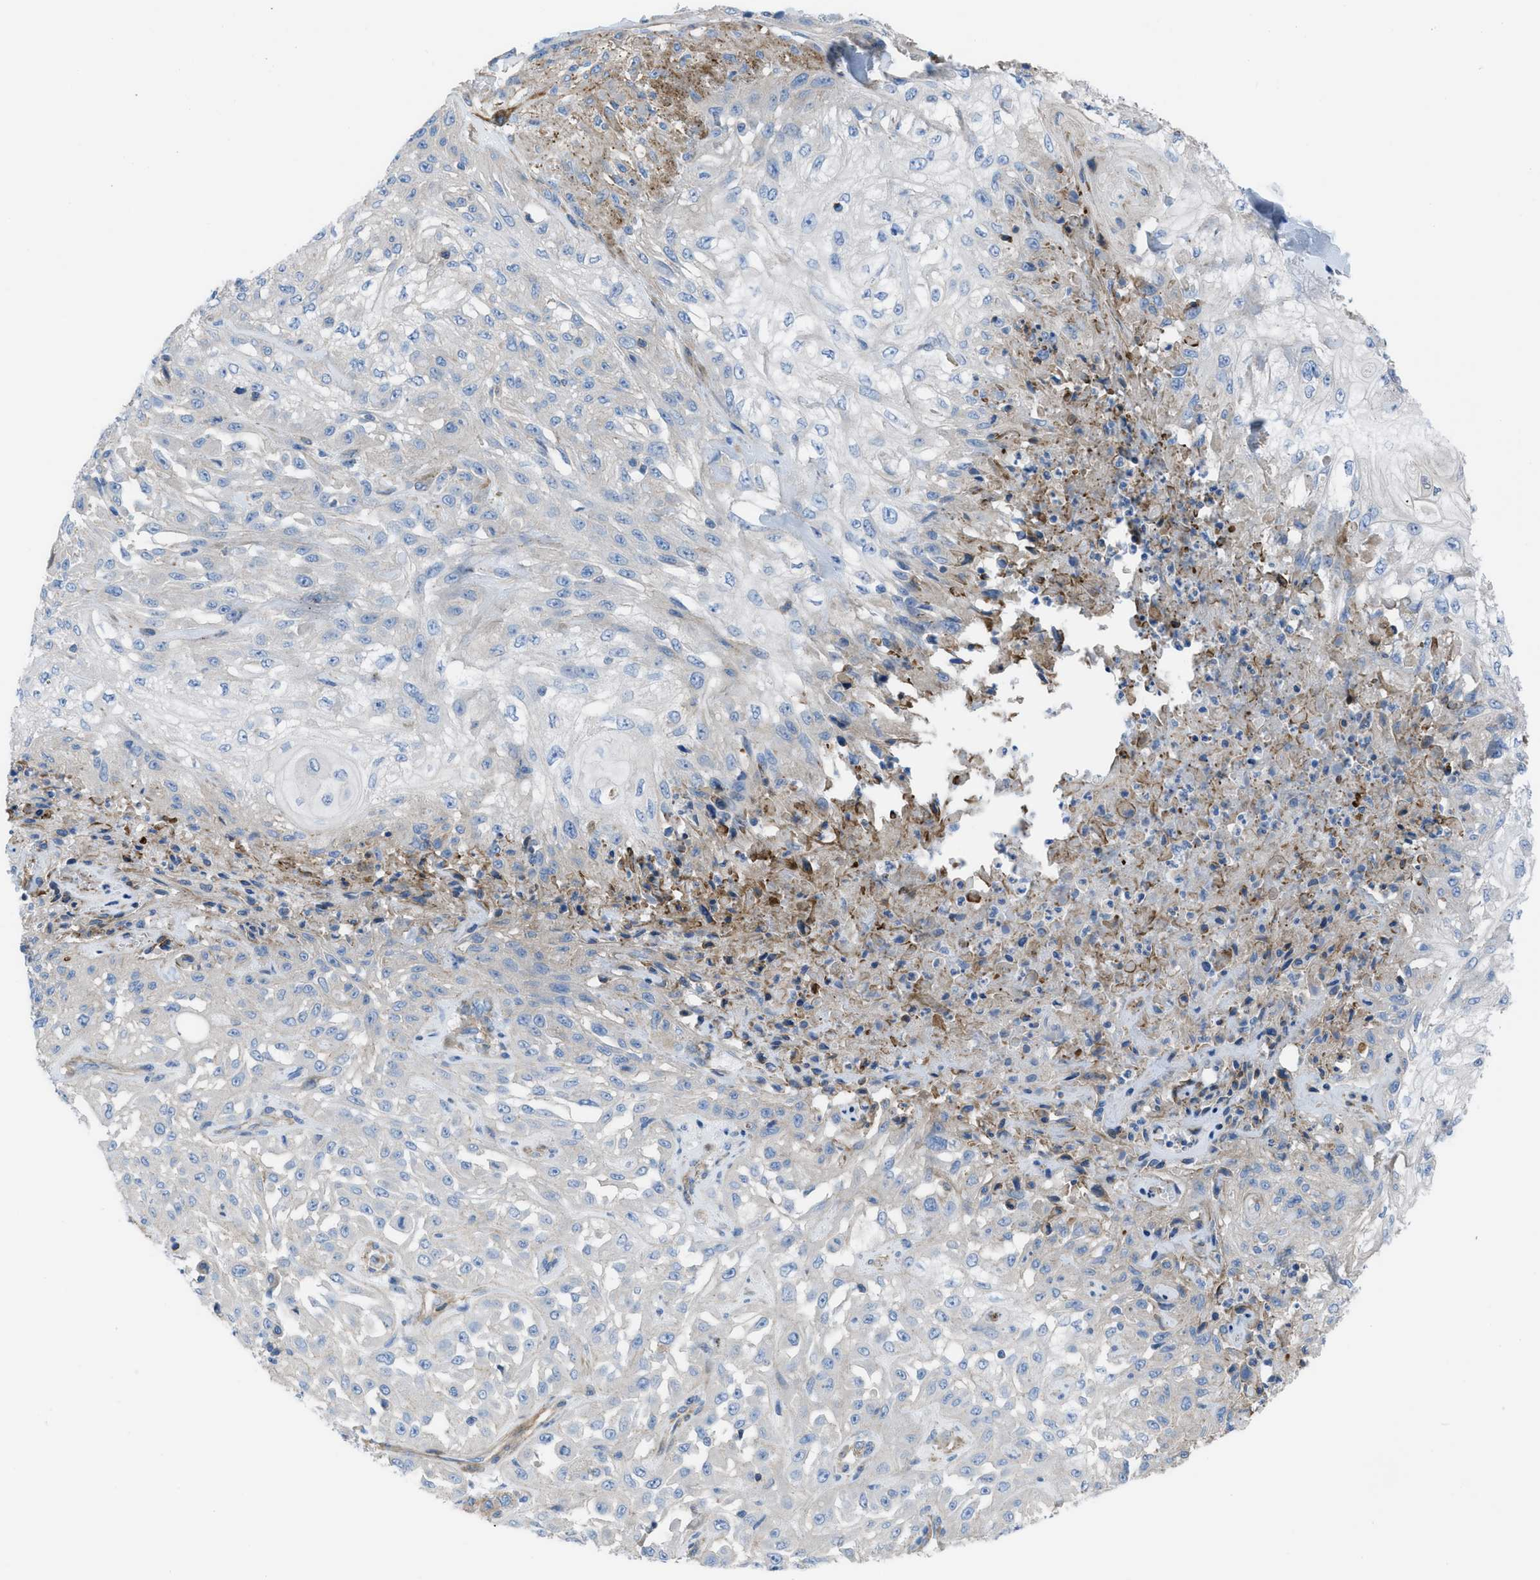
{"staining": {"intensity": "negative", "quantity": "none", "location": "none"}, "tissue": "skin cancer", "cell_type": "Tumor cells", "image_type": "cancer", "snomed": [{"axis": "morphology", "description": "Squamous cell carcinoma, NOS"}, {"axis": "morphology", "description": "Squamous cell carcinoma, metastatic, NOS"}, {"axis": "topography", "description": "Skin"}, {"axis": "topography", "description": "Lymph node"}], "caption": "IHC image of neoplastic tissue: skin cancer (metastatic squamous cell carcinoma) stained with DAB (3,3'-diaminobenzidine) displays no significant protein staining in tumor cells. (DAB (3,3'-diaminobenzidine) immunohistochemistry (IHC) with hematoxylin counter stain).", "gene": "KCNH7", "patient": {"sex": "male", "age": 75}}